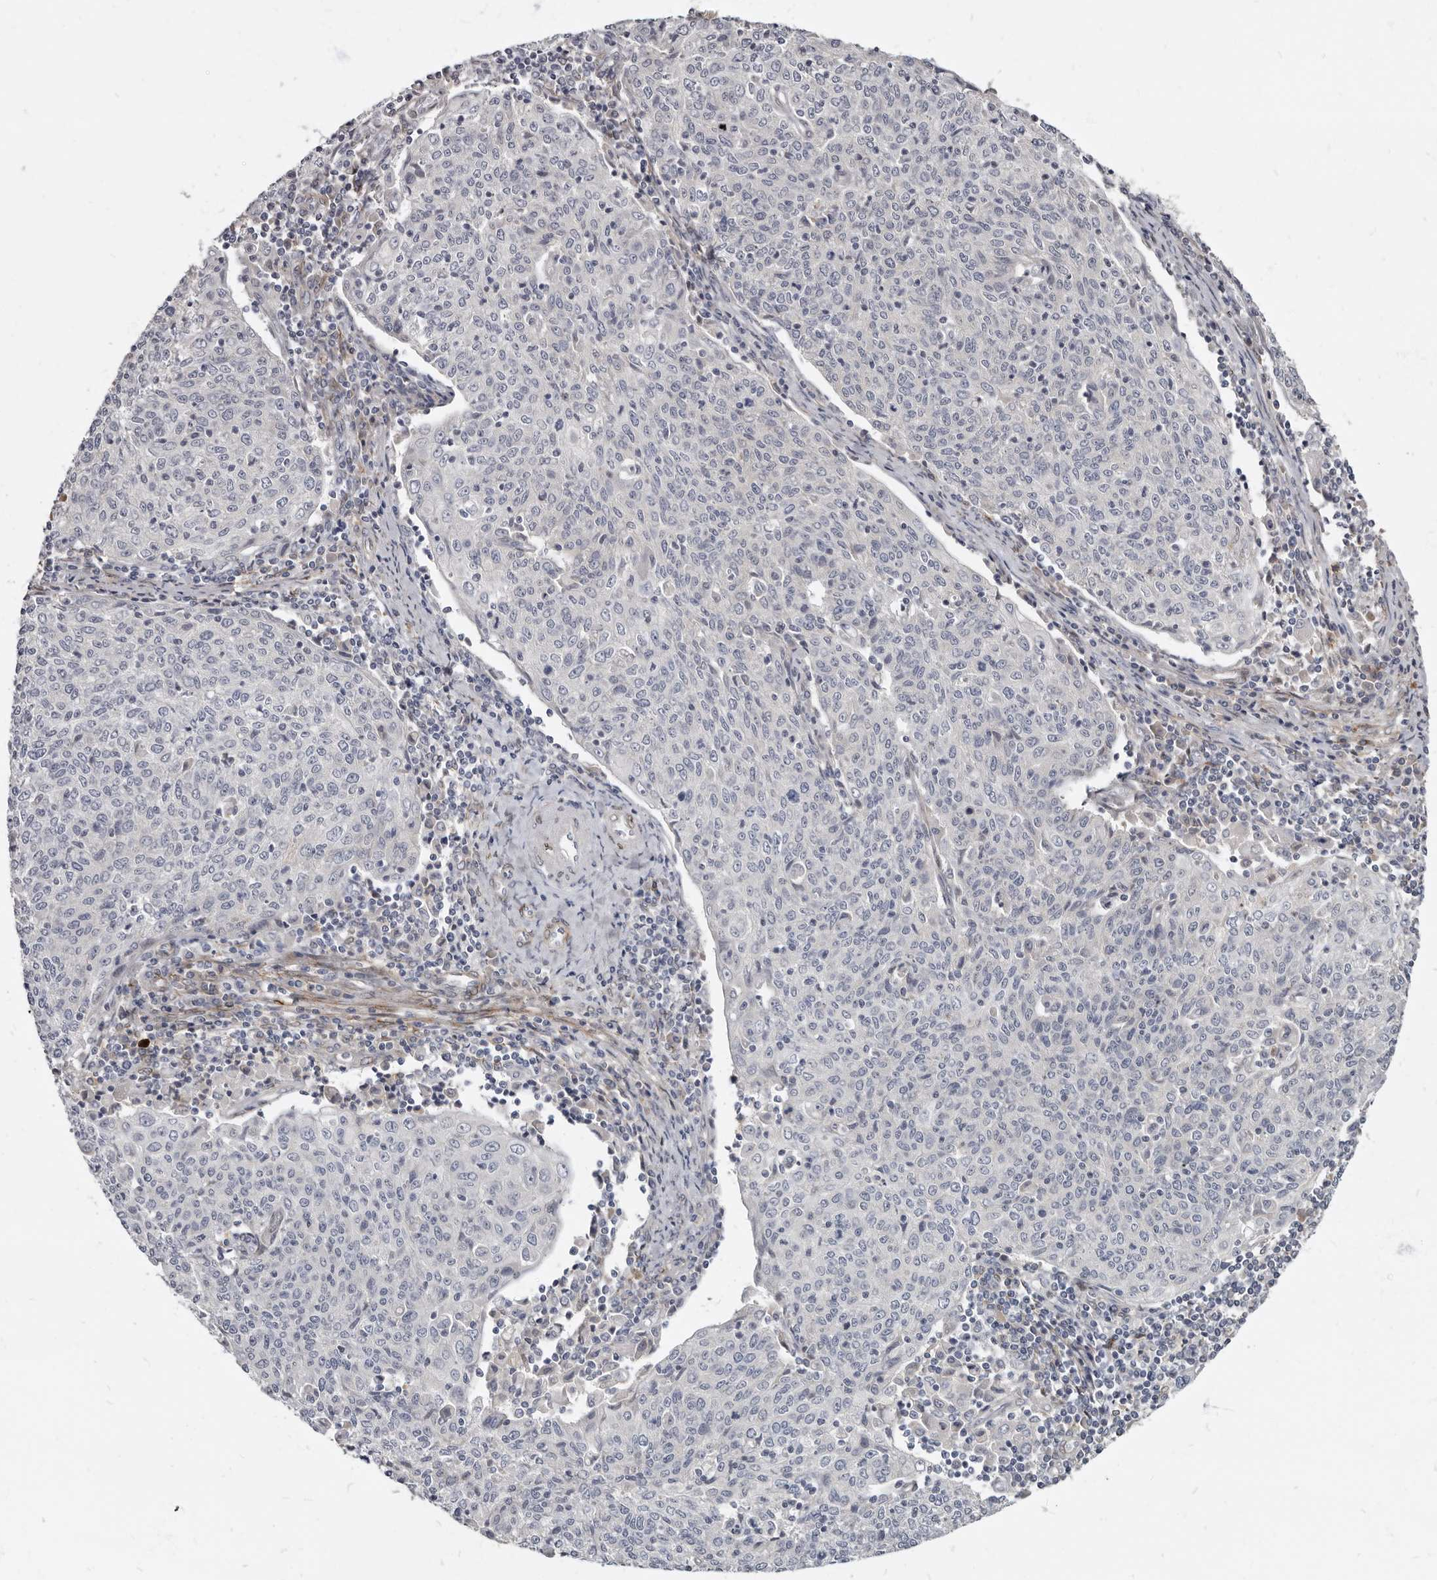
{"staining": {"intensity": "negative", "quantity": "none", "location": "none"}, "tissue": "cervical cancer", "cell_type": "Tumor cells", "image_type": "cancer", "snomed": [{"axis": "morphology", "description": "Squamous cell carcinoma, NOS"}, {"axis": "topography", "description": "Cervix"}], "caption": "Human cervical squamous cell carcinoma stained for a protein using IHC shows no expression in tumor cells.", "gene": "MRGPRF", "patient": {"sex": "female", "age": 48}}